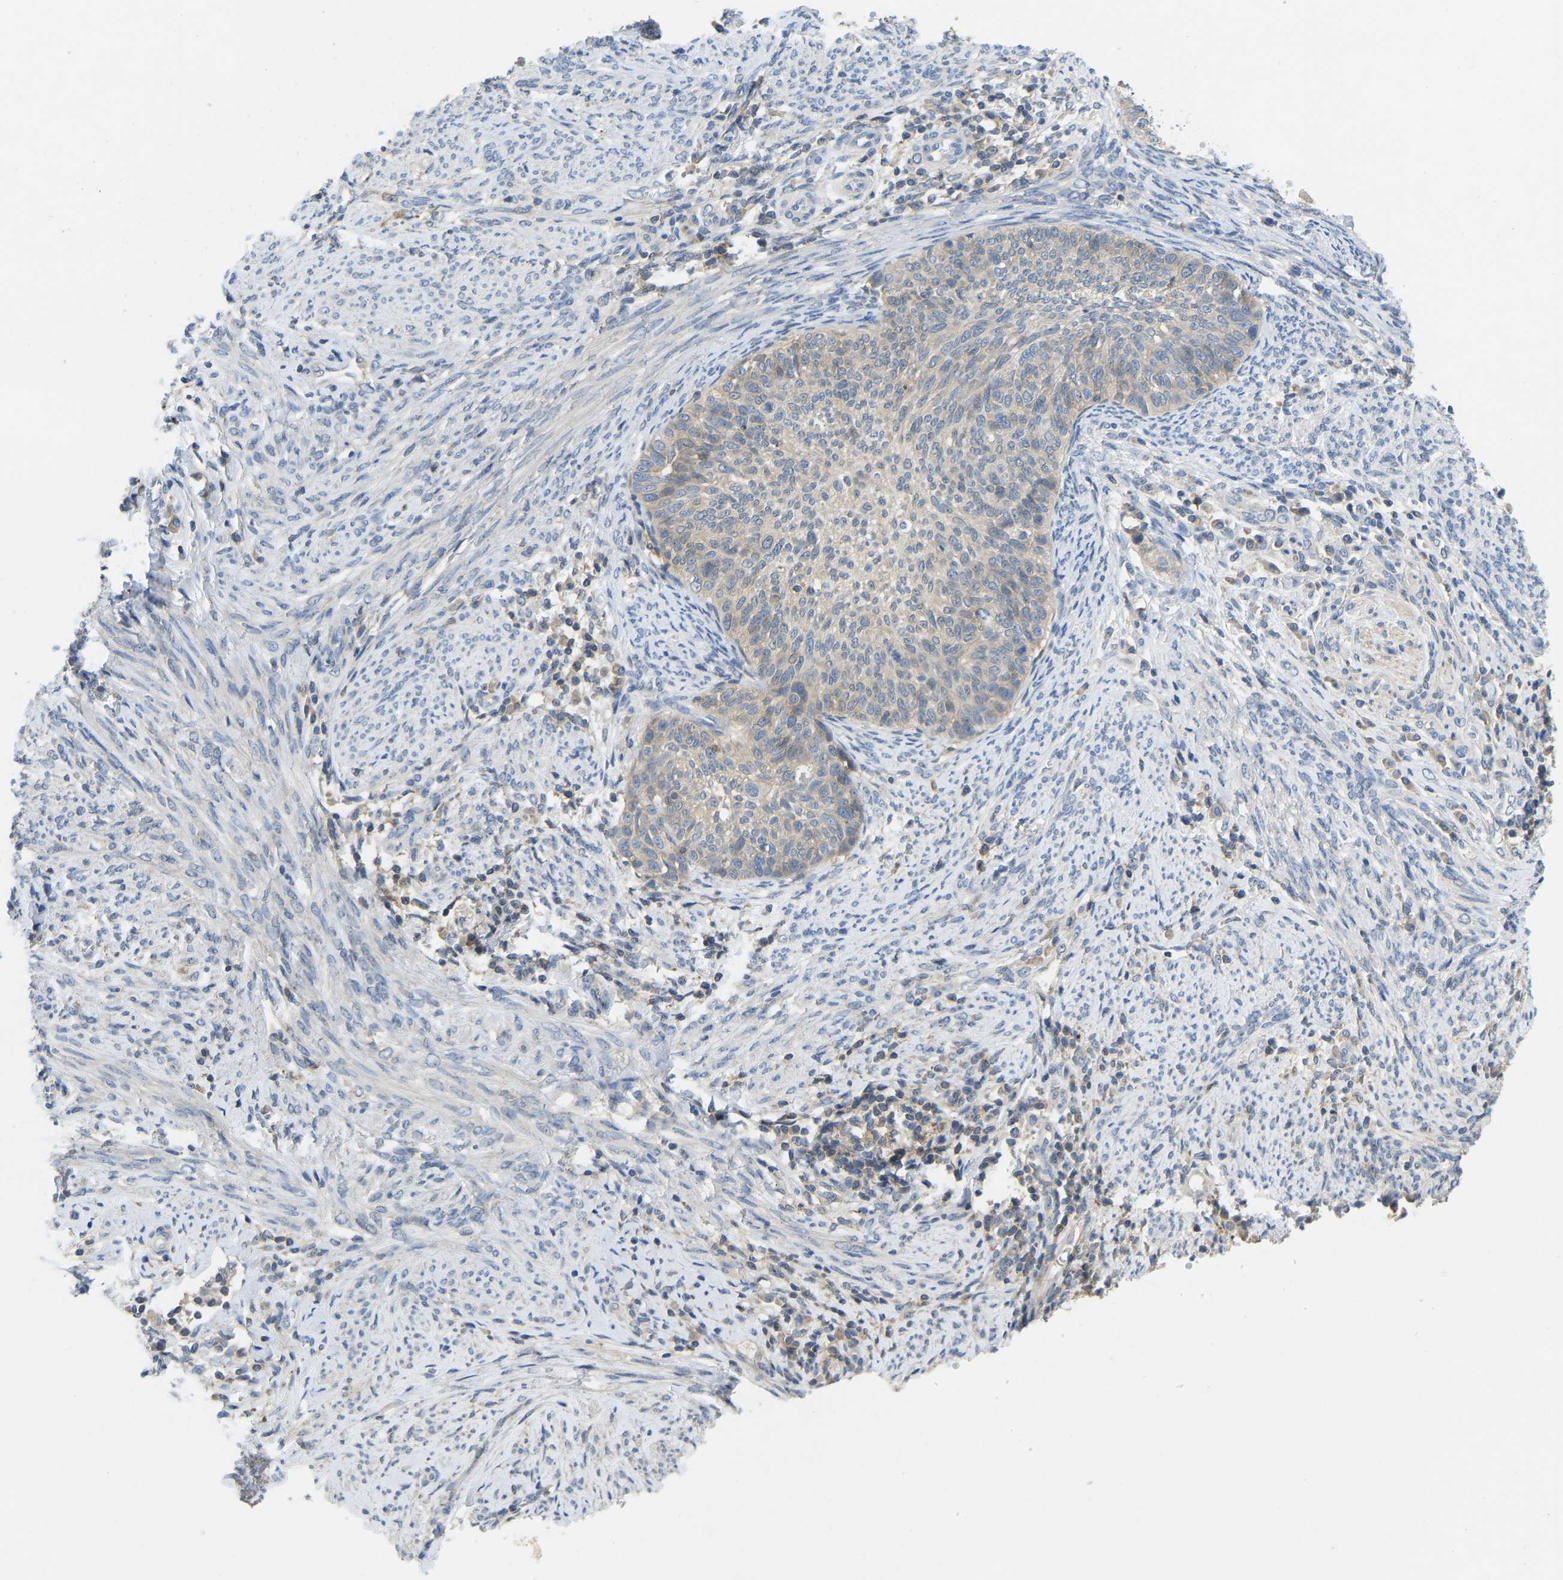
{"staining": {"intensity": "weak", "quantity": "<25%", "location": "cytoplasmic/membranous"}, "tissue": "cervical cancer", "cell_type": "Tumor cells", "image_type": "cancer", "snomed": [{"axis": "morphology", "description": "Squamous cell carcinoma, NOS"}, {"axis": "topography", "description": "Cervix"}], "caption": "Cervical cancer (squamous cell carcinoma) was stained to show a protein in brown. There is no significant staining in tumor cells. The staining is performed using DAB brown chromogen with nuclei counter-stained in using hematoxylin.", "gene": "NDRG3", "patient": {"sex": "female", "age": 70}}